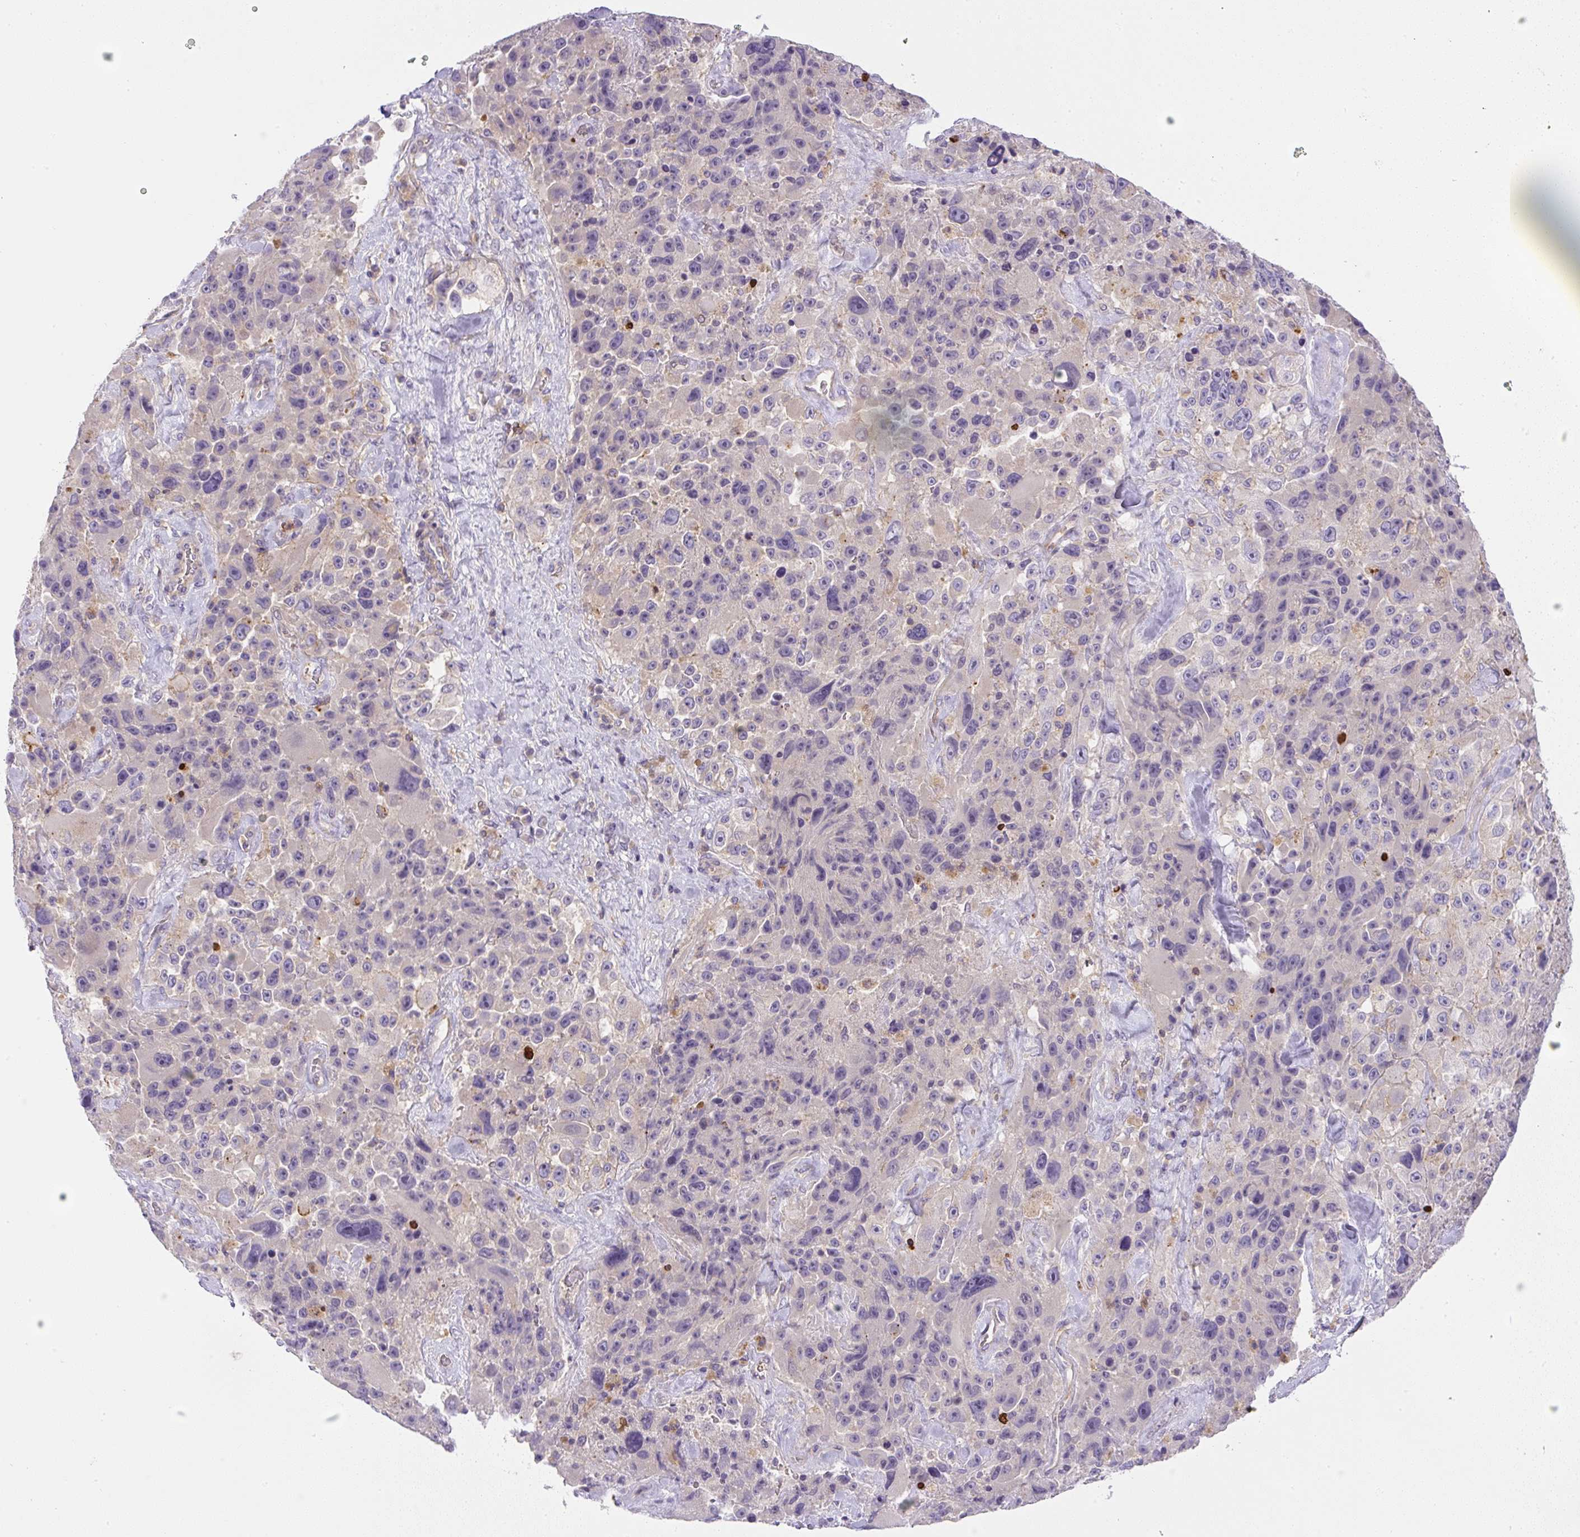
{"staining": {"intensity": "negative", "quantity": "none", "location": "none"}, "tissue": "melanoma", "cell_type": "Tumor cells", "image_type": "cancer", "snomed": [{"axis": "morphology", "description": "Malignant melanoma, Metastatic site"}, {"axis": "topography", "description": "Lymph node"}], "caption": "Image shows no protein expression in tumor cells of malignant melanoma (metastatic site) tissue. (IHC, brightfield microscopy, high magnification).", "gene": "PIP5KL1", "patient": {"sex": "male", "age": 62}}